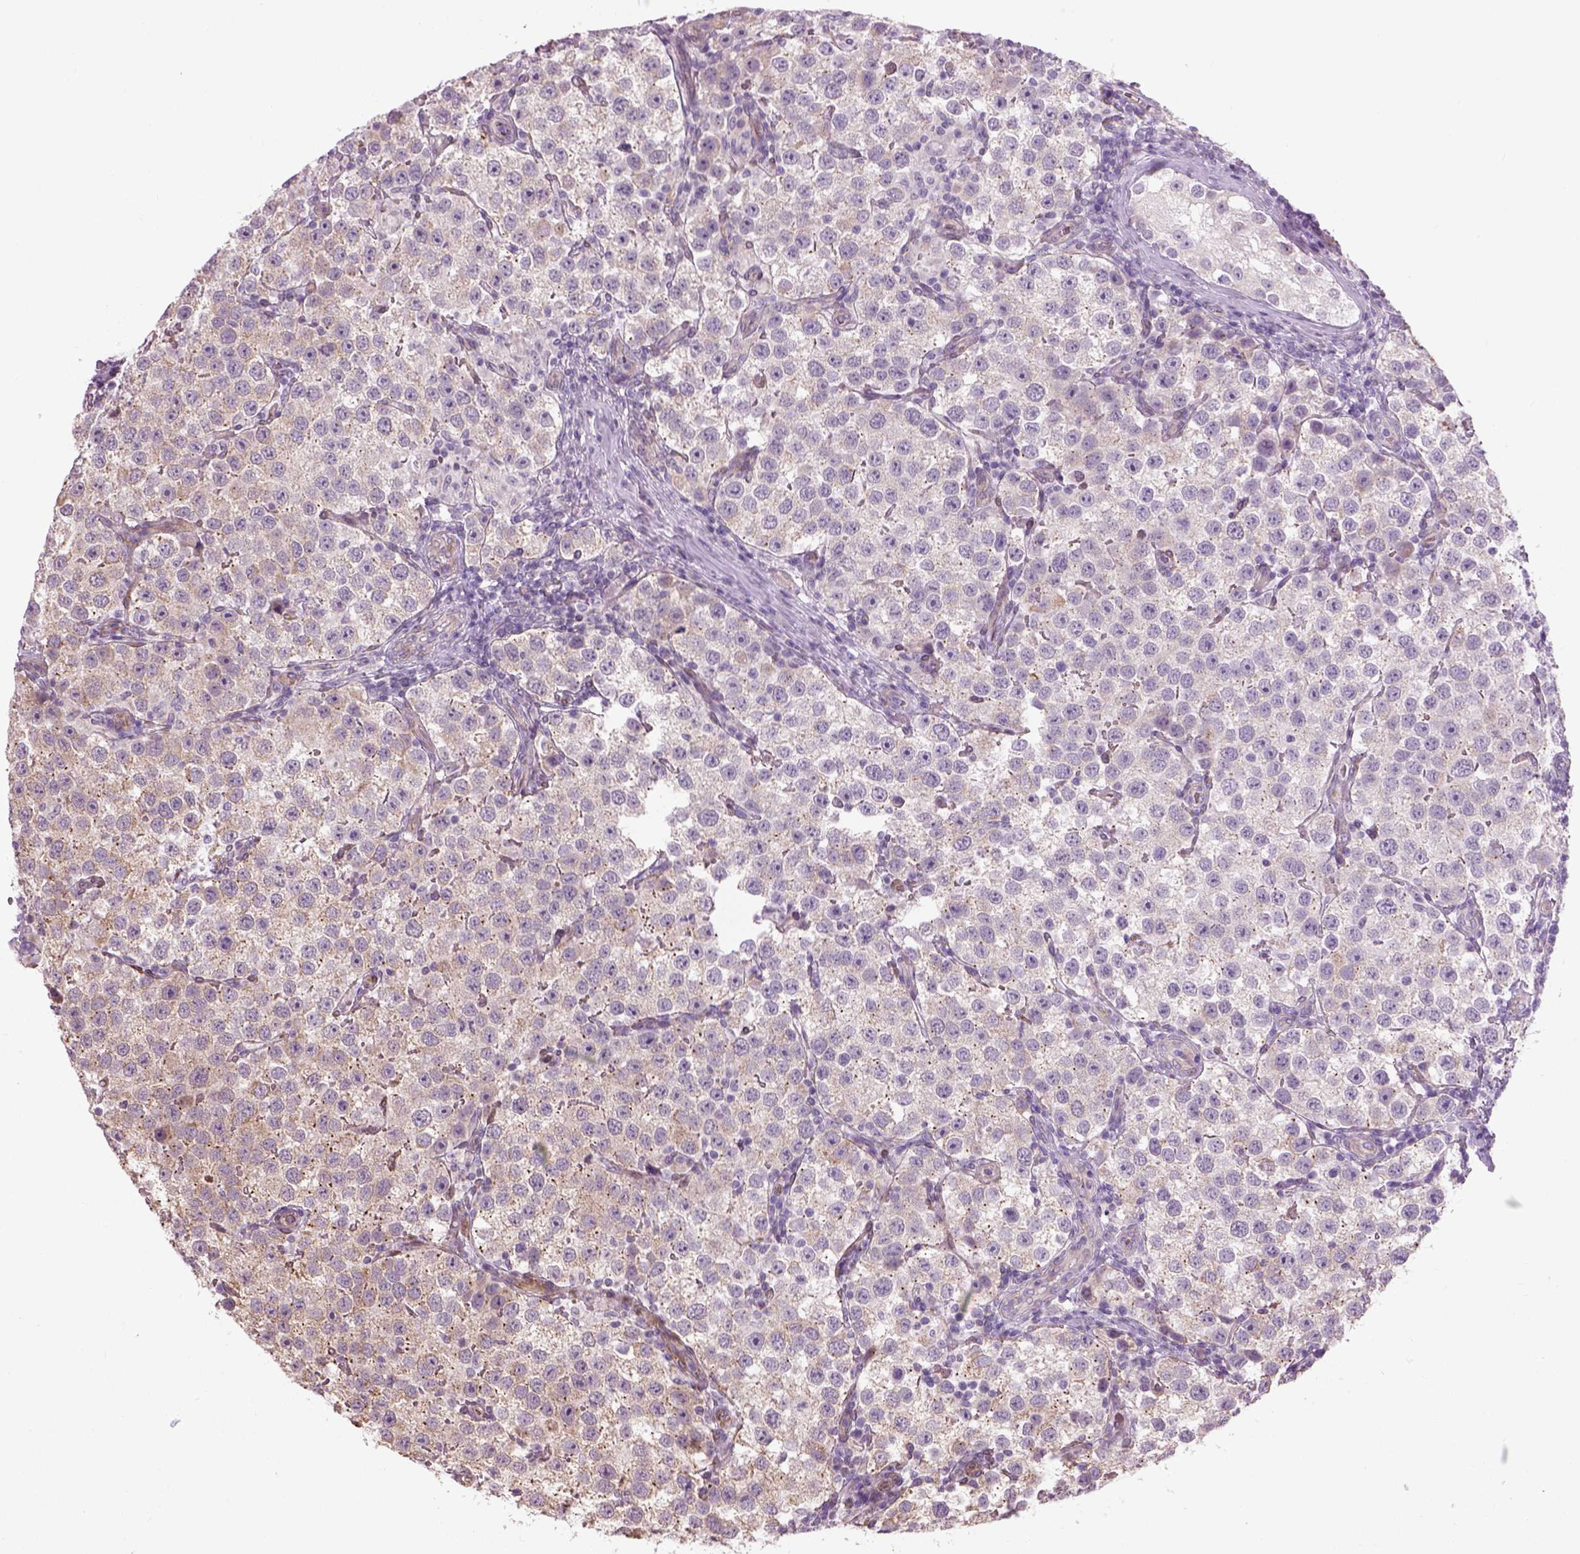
{"staining": {"intensity": "weak", "quantity": "25%-75%", "location": "cytoplasmic/membranous"}, "tissue": "testis cancer", "cell_type": "Tumor cells", "image_type": "cancer", "snomed": [{"axis": "morphology", "description": "Seminoma, NOS"}, {"axis": "topography", "description": "Testis"}], "caption": "A micrograph of seminoma (testis) stained for a protein displays weak cytoplasmic/membranous brown staining in tumor cells.", "gene": "XK", "patient": {"sex": "male", "age": 37}}